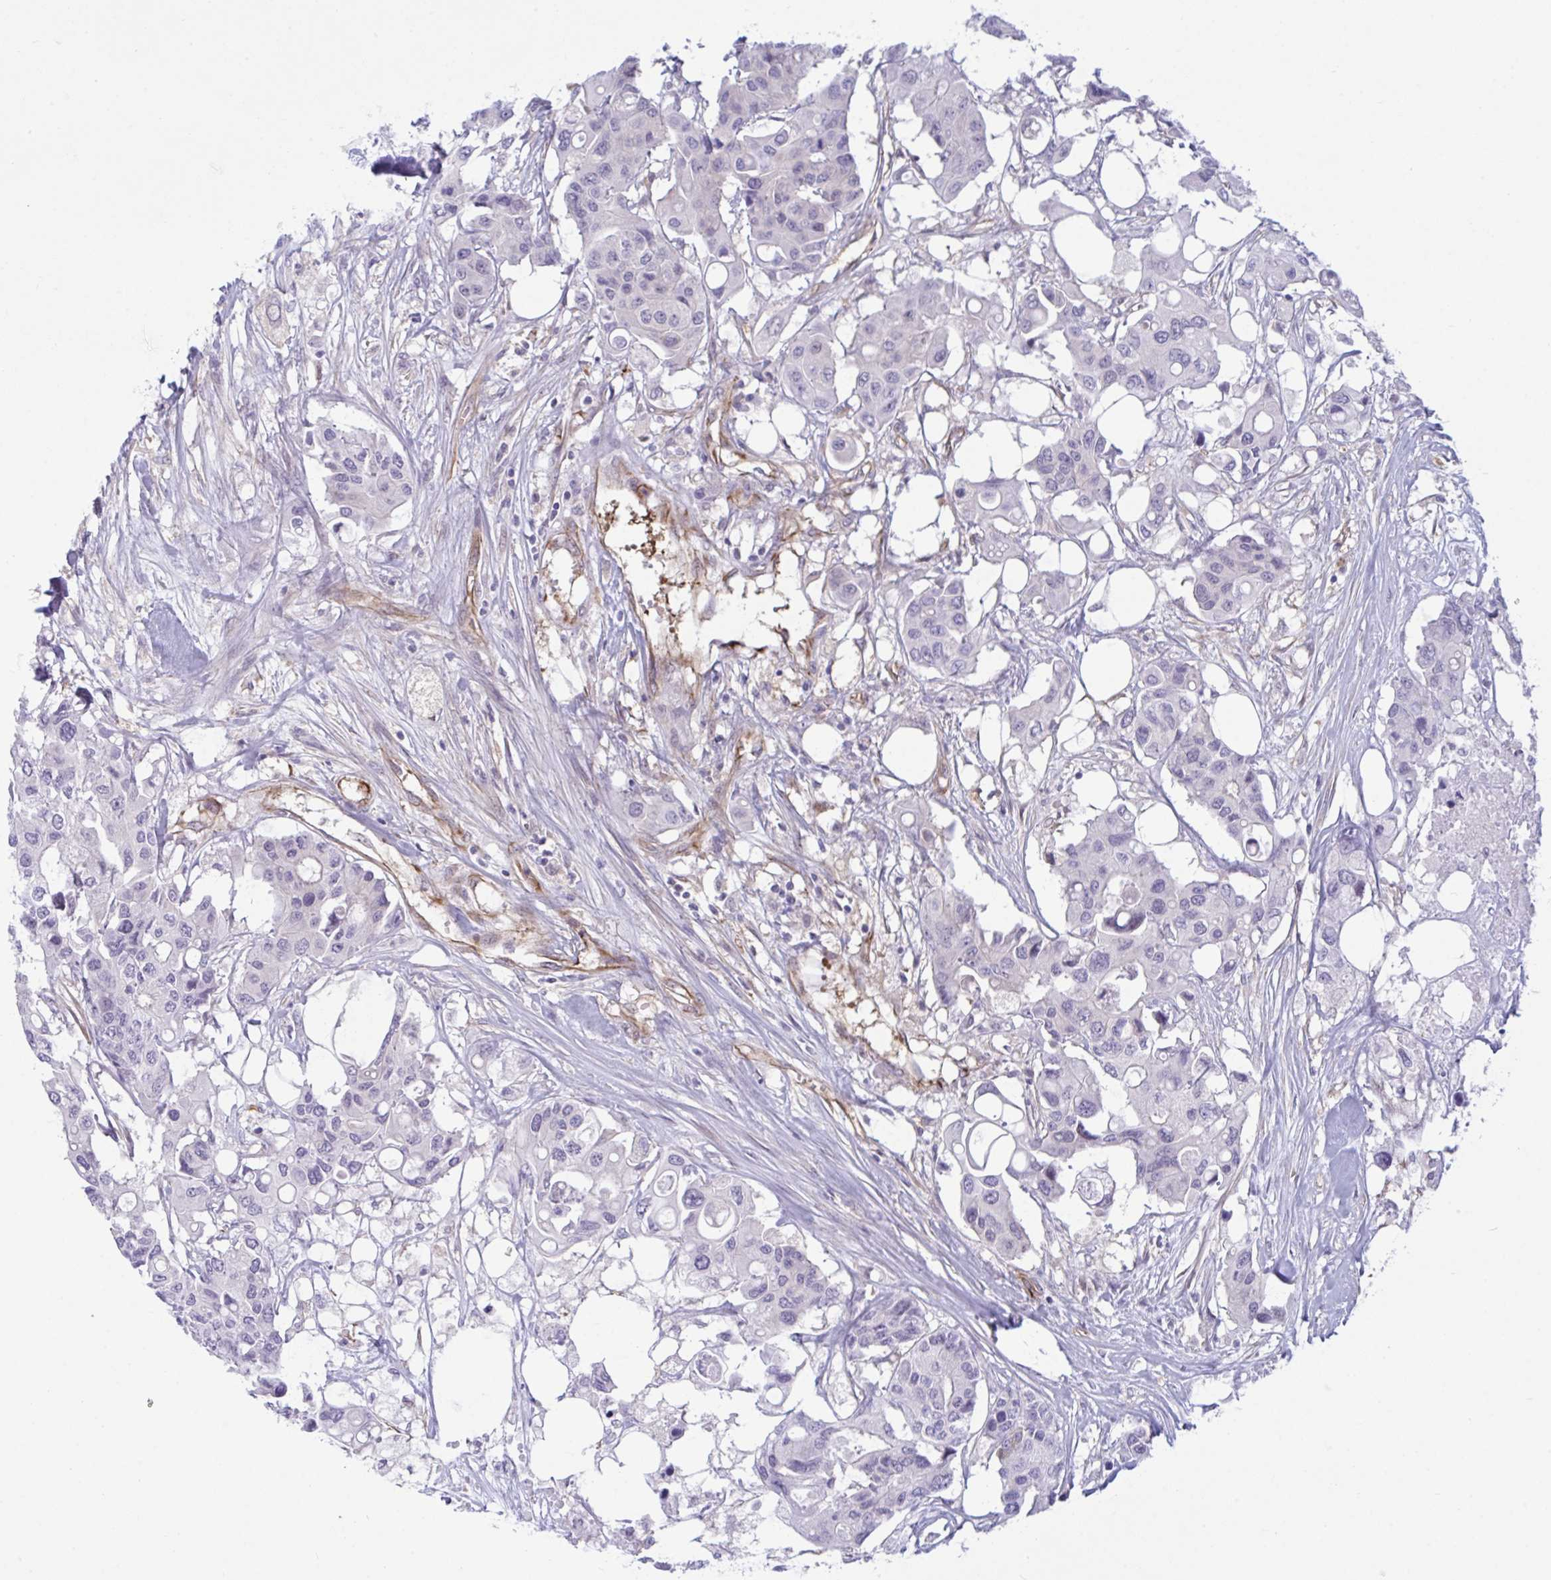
{"staining": {"intensity": "negative", "quantity": "none", "location": "none"}, "tissue": "colorectal cancer", "cell_type": "Tumor cells", "image_type": "cancer", "snomed": [{"axis": "morphology", "description": "Adenocarcinoma, NOS"}, {"axis": "topography", "description": "Colon"}], "caption": "Tumor cells are negative for protein expression in human colorectal cancer.", "gene": "PRRT4", "patient": {"sex": "male", "age": 77}}